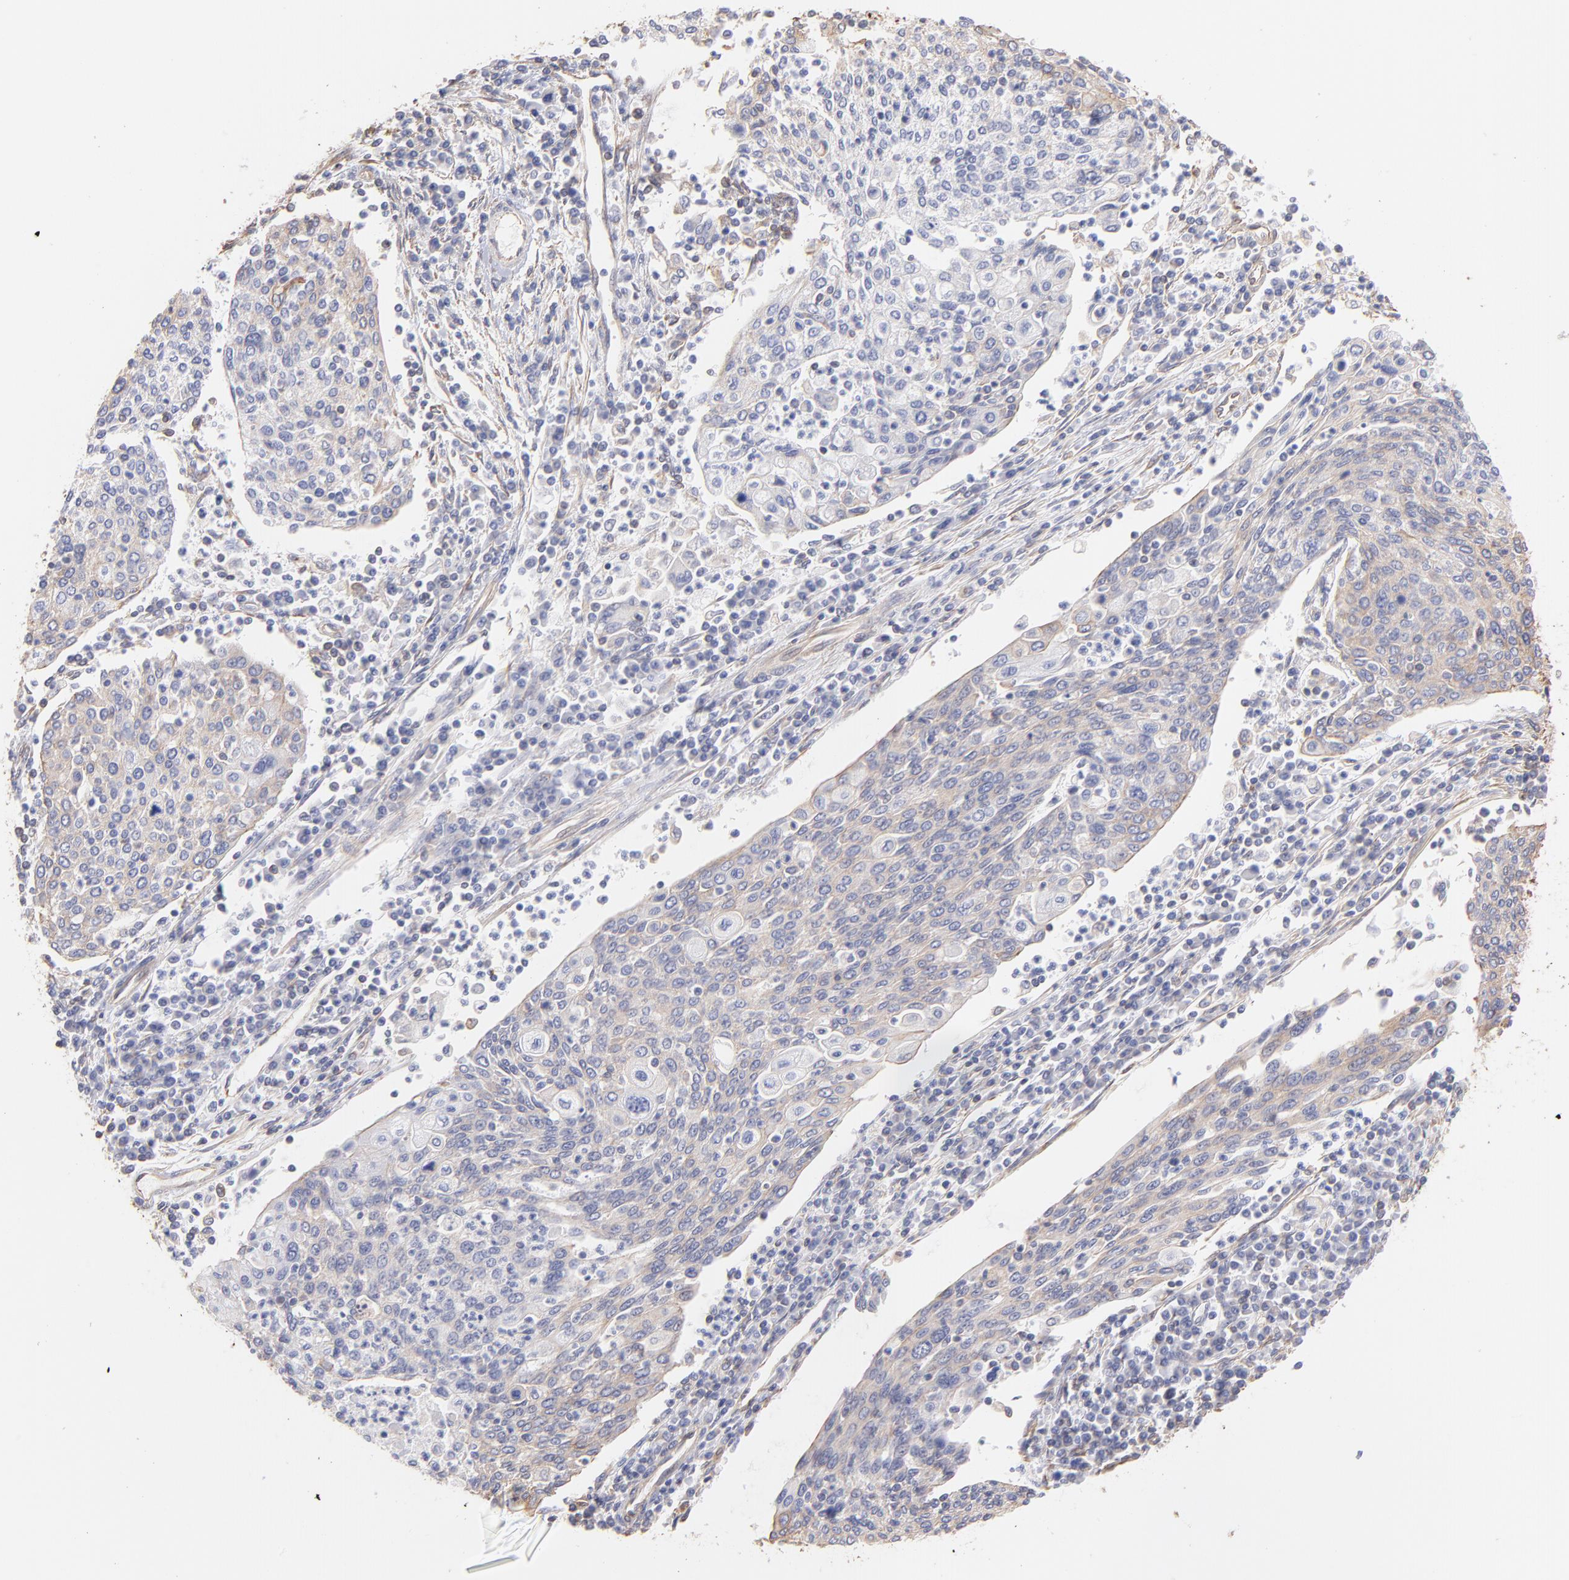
{"staining": {"intensity": "weak", "quantity": ">75%", "location": "cytoplasmic/membranous"}, "tissue": "cervical cancer", "cell_type": "Tumor cells", "image_type": "cancer", "snomed": [{"axis": "morphology", "description": "Squamous cell carcinoma, NOS"}, {"axis": "topography", "description": "Cervix"}], "caption": "Immunohistochemistry (IHC) of cervical cancer exhibits low levels of weak cytoplasmic/membranous positivity in approximately >75% of tumor cells. (DAB = brown stain, brightfield microscopy at high magnification).", "gene": "PLEC", "patient": {"sex": "female", "age": 40}}